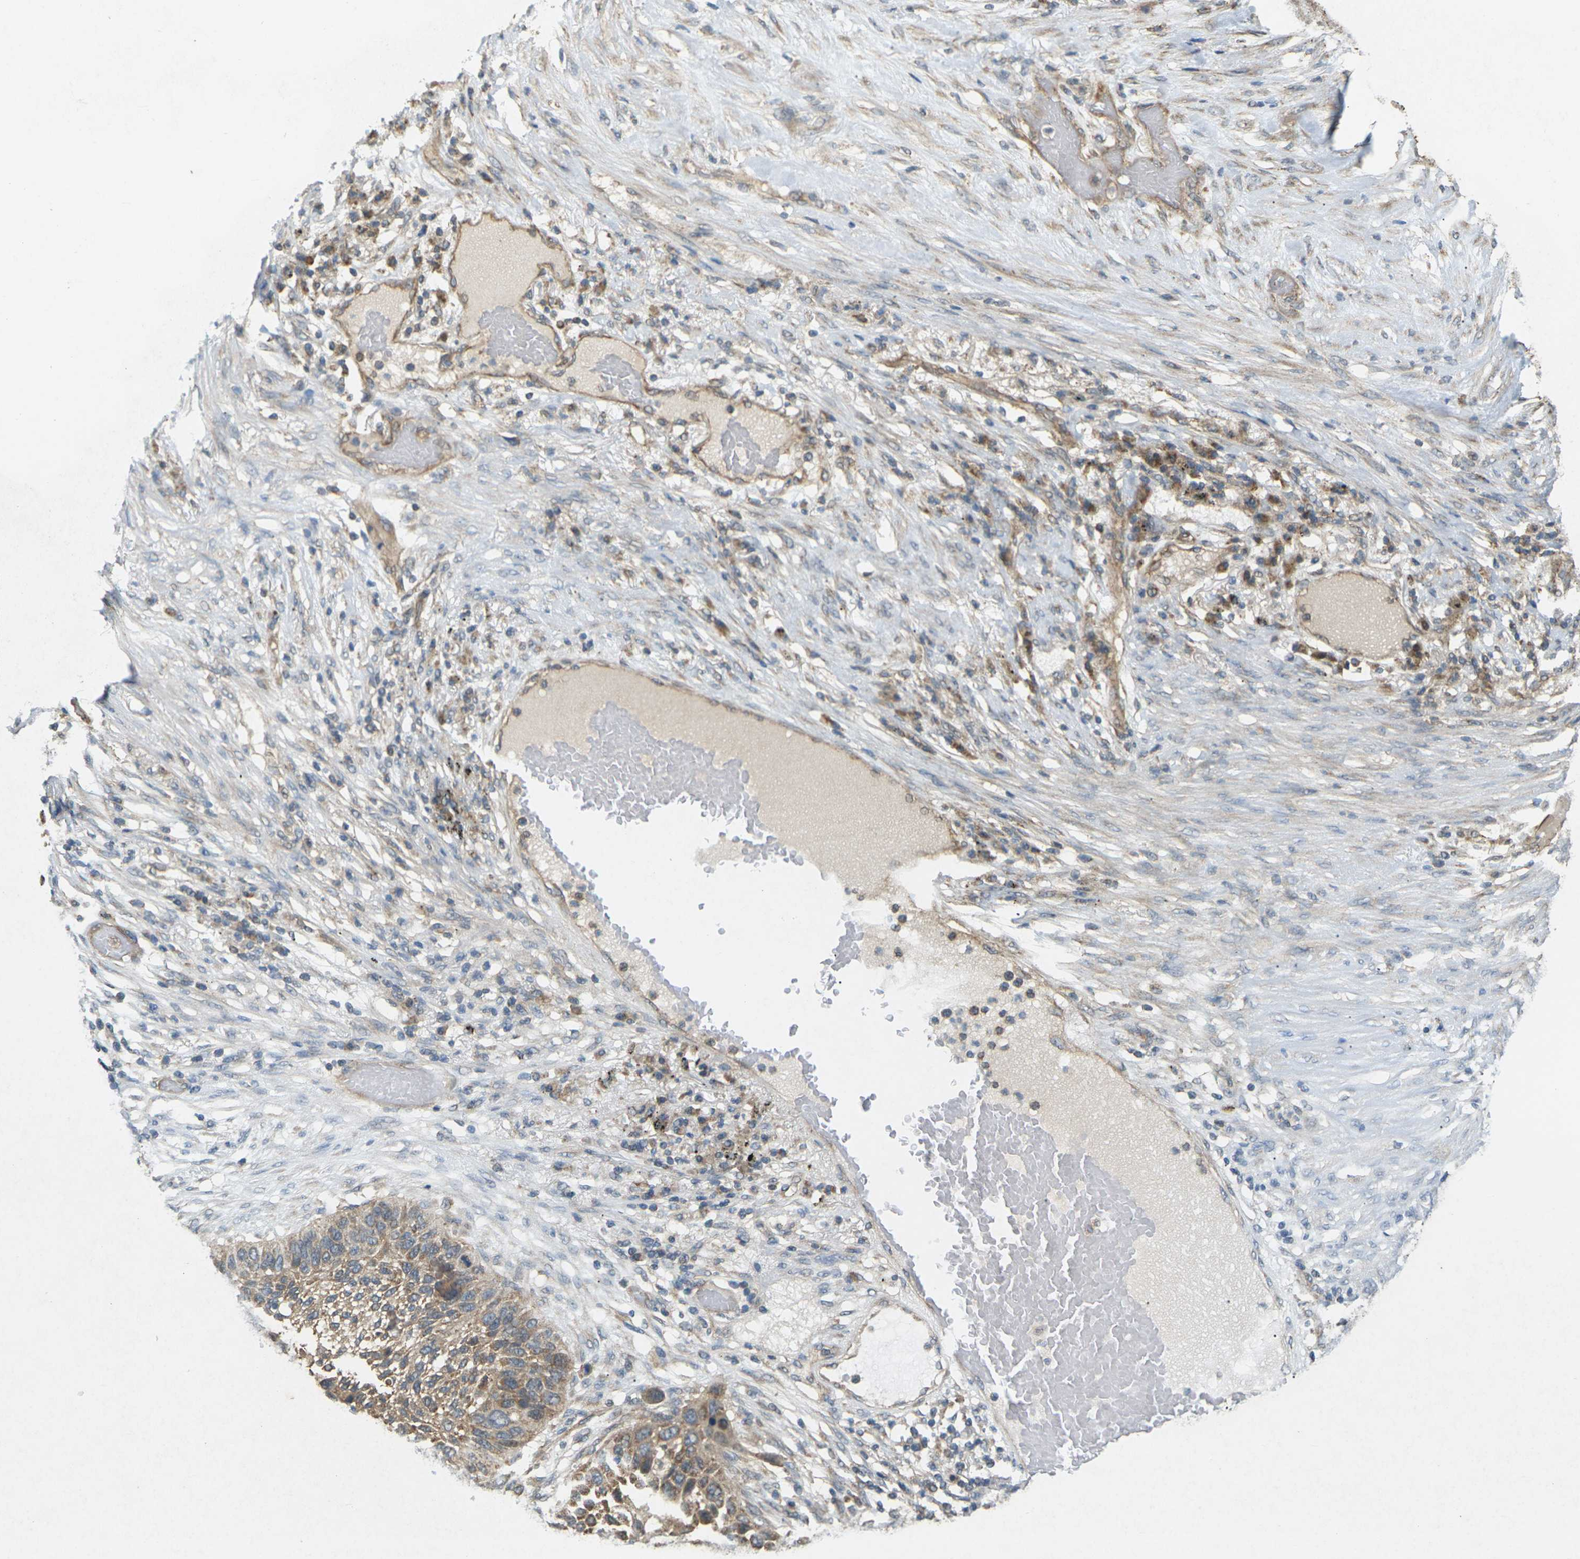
{"staining": {"intensity": "moderate", "quantity": ">75%", "location": "cytoplasmic/membranous"}, "tissue": "lung cancer", "cell_type": "Tumor cells", "image_type": "cancer", "snomed": [{"axis": "morphology", "description": "Squamous cell carcinoma, NOS"}, {"axis": "topography", "description": "Lung"}], "caption": "A brown stain shows moderate cytoplasmic/membranous expression of a protein in human lung squamous cell carcinoma tumor cells.", "gene": "KSR1", "patient": {"sex": "male", "age": 57}}